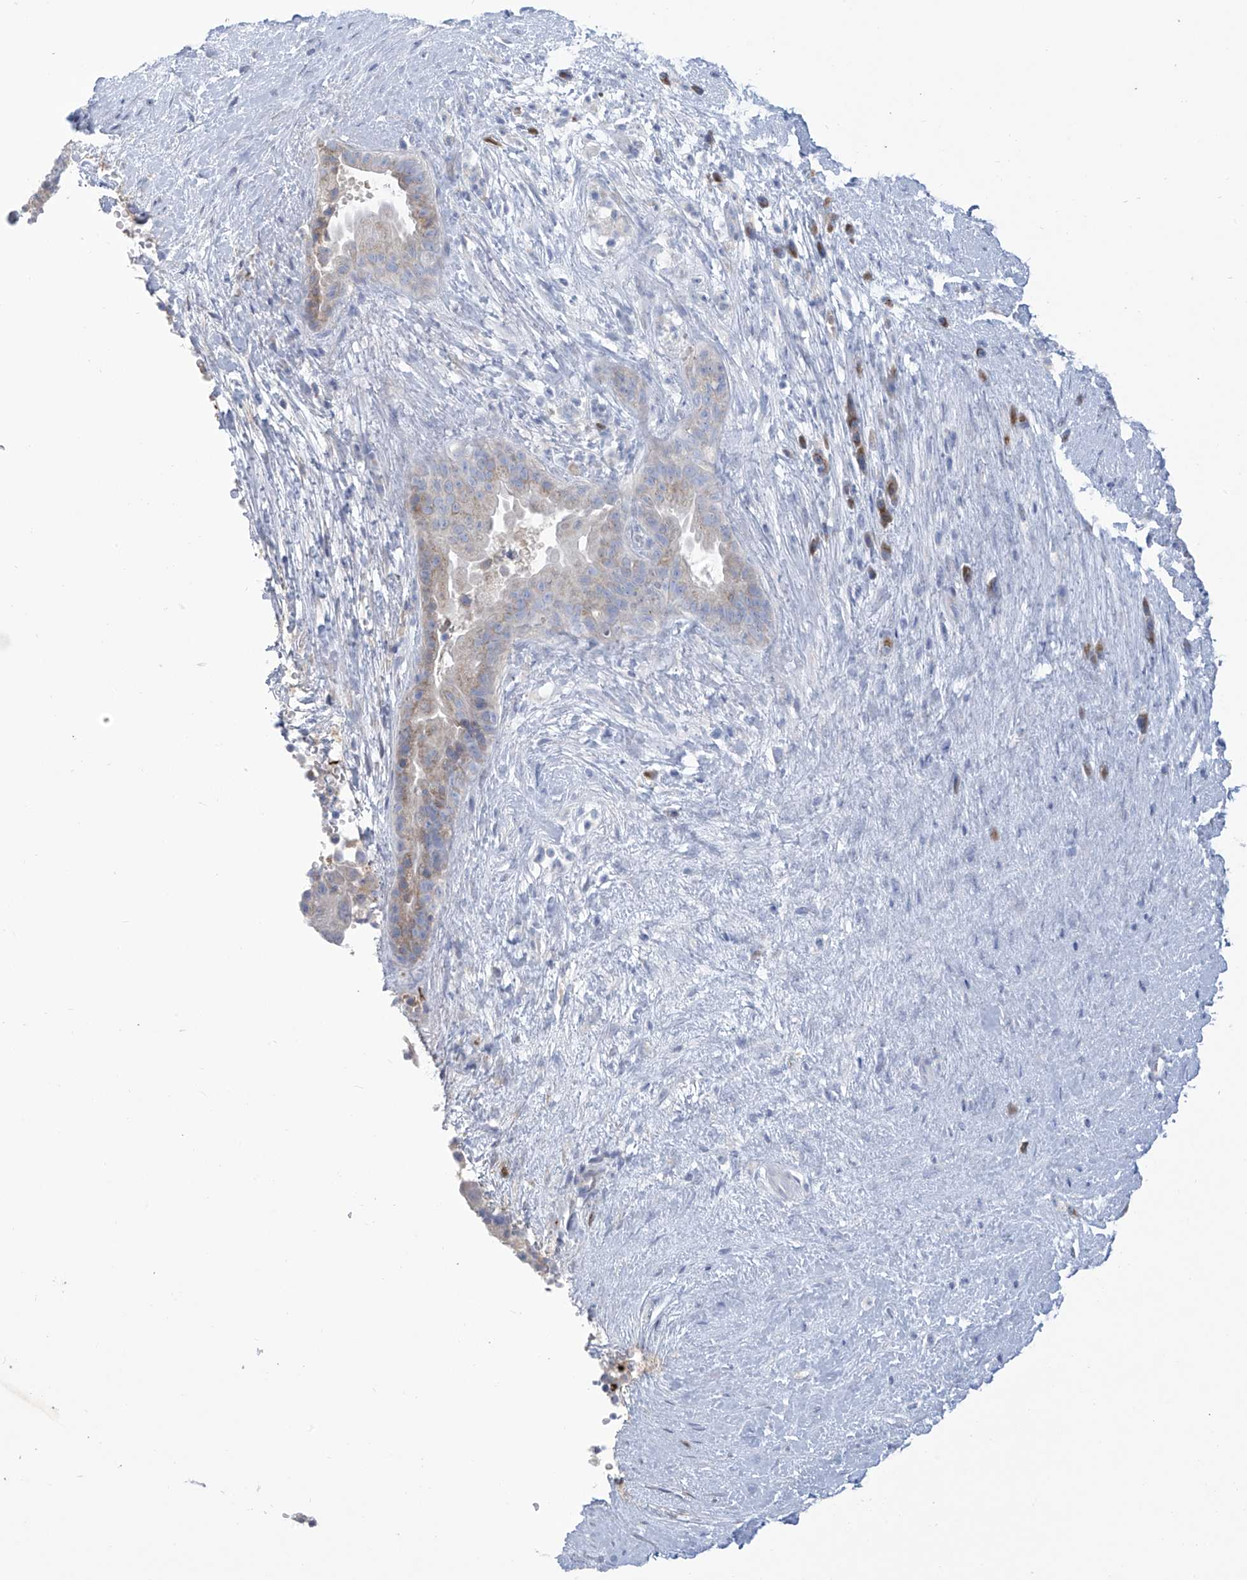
{"staining": {"intensity": "weak", "quantity": "<25%", "location": "cytoplasmic/membranous"}, "tissue": "pancreatic cancer", "cell_type": "Tumor cells", "image_type": "cancer", "snomed": [{"axis": "morphology", "description": "Adenocarcinoma, NOS"}, {"axis": "topography", "description": "Pancreas"}], "caption": "DAB (3,3'-diaminobenzidine) immunohistochemical staining of pancreatic adenocarcinoma reveals no significant positivity in tumor cells.", "gene": "SLCO4A1", "patient": {"sex": "male", "age": 63}}